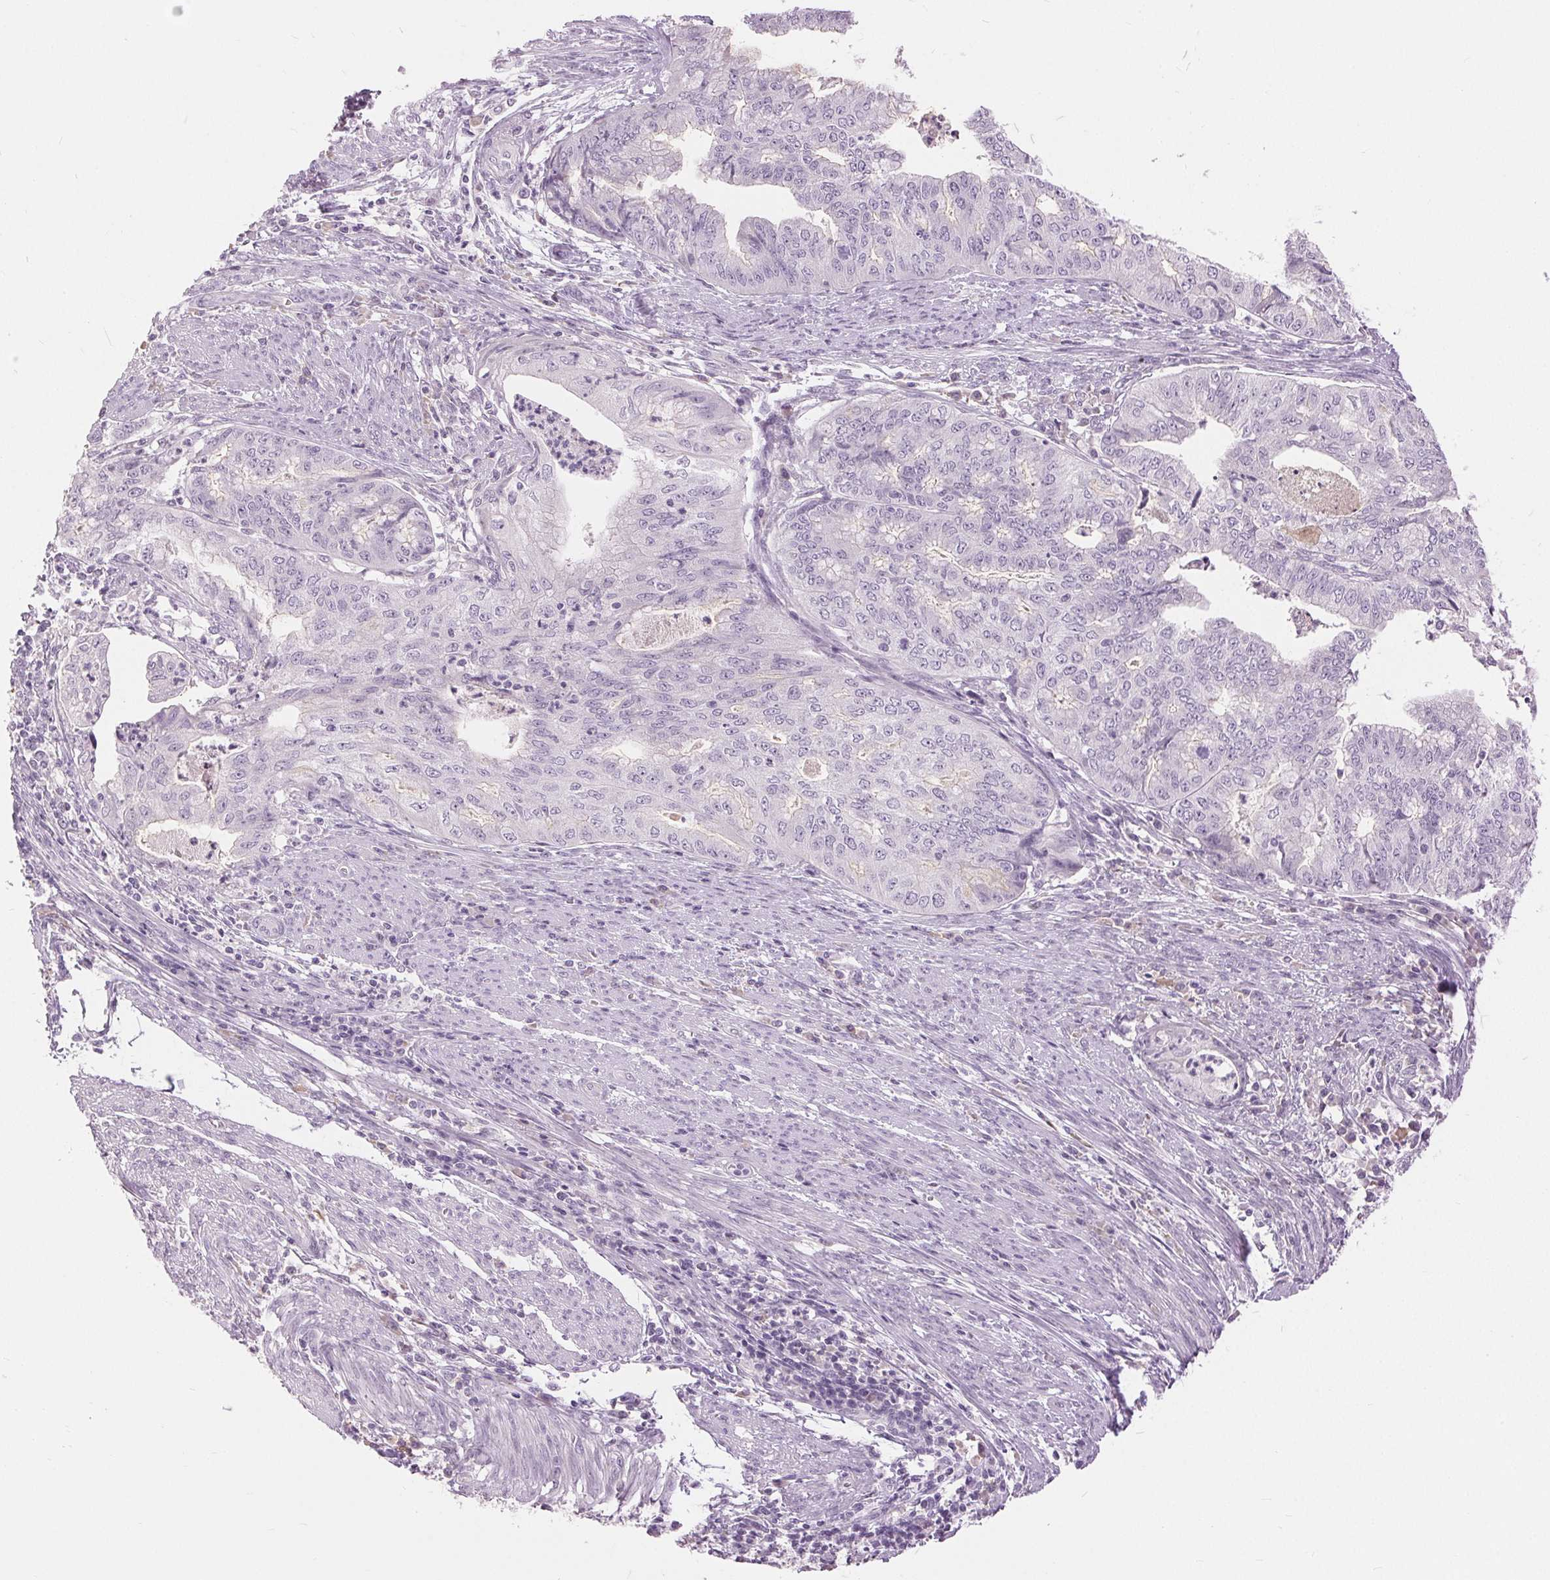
{"staining": {"intensity": "negative", "quantity": "none", "location": "none"}, "tissue": "endometrial cancer", "cell_type": "Tumor cells", "image_type": "cancer", "snomed": [{"axis": "morphology", "description": "Adenocarcinoma, NOS"}, {"axis": "topography", "description": "Endometrium"}], "caption": "This is an immunohistochemistry image of endometrial adenocarcinoma. There is no expression in tumor cells.", "gene": "DSG3", "patient": {"sex": "female", "age": 79}}